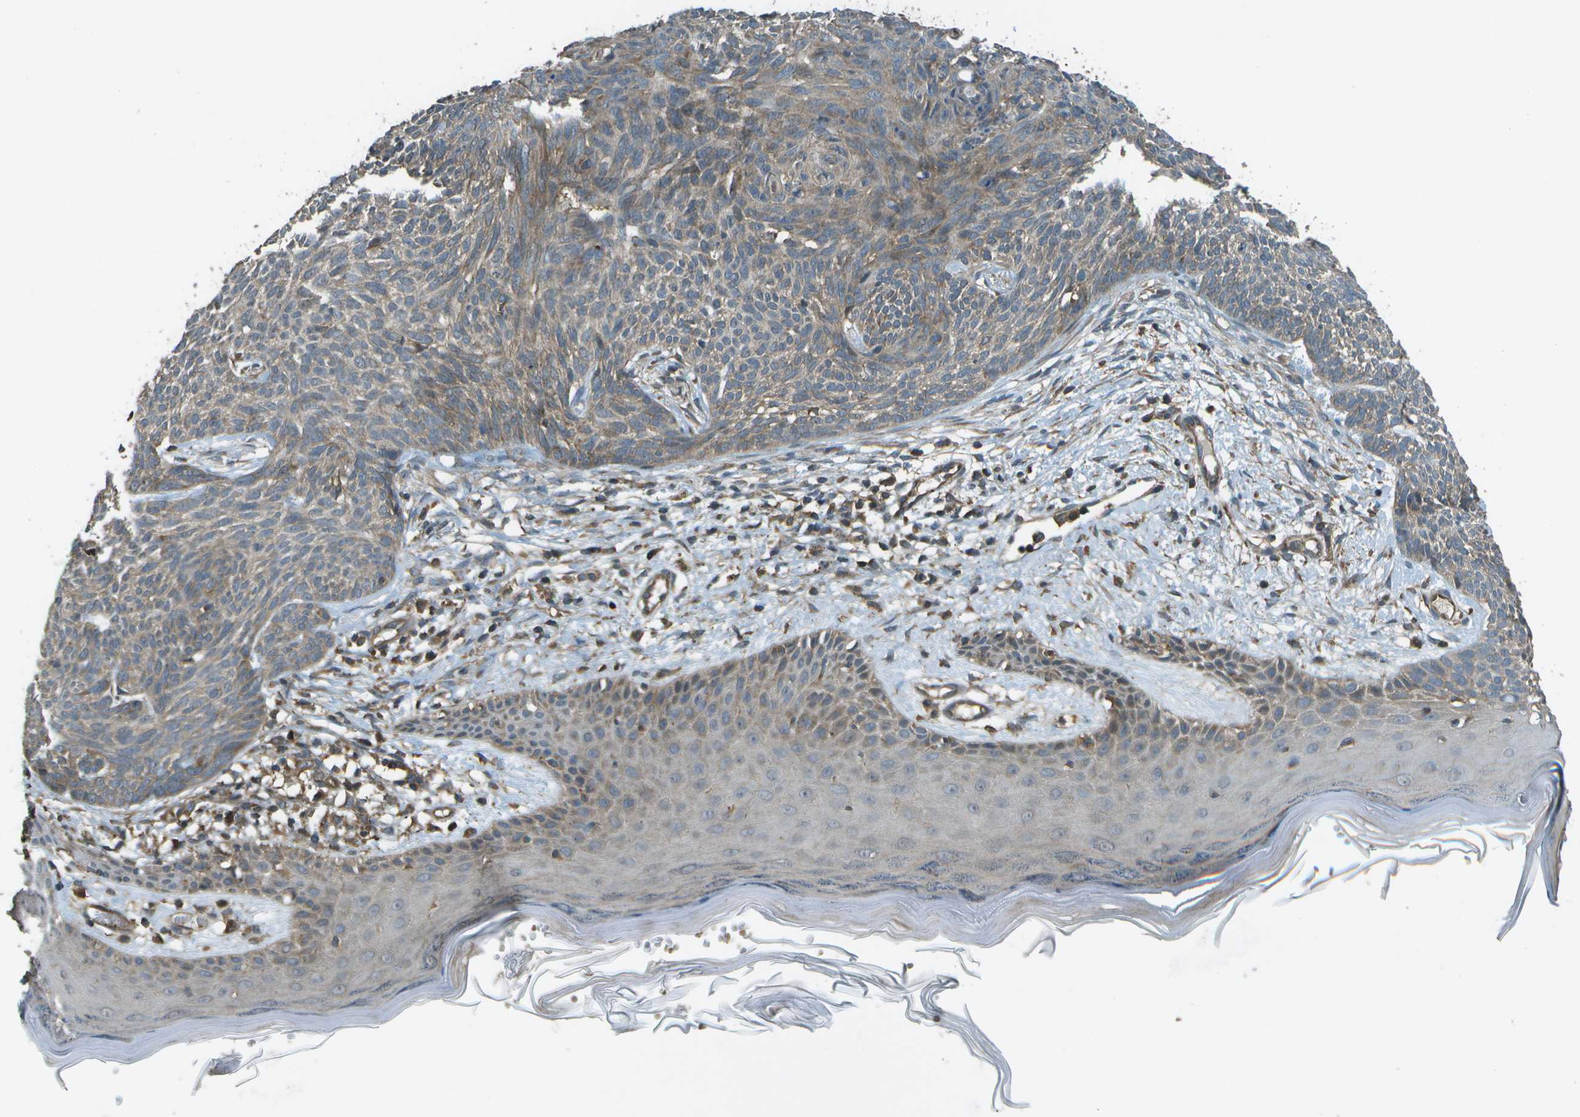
{"staining": {"intensity": "moderate", "quantity": "25%-75%", "location": "cytoplasmic/membranous"}, "tissue": "skin cancer", "cell_type": "Tumor cells", "image_type": "cancer", "snomed": [{"axis": "morphology", "description": "Basal cell carcinoma"}, {"axis": "topography", "description": "Skin"}], "caption": "Skin basal cell carcinoma stained with a brown dye exhibits moderate cytoplasmic/membranous positive expression in about 25%-75% of tumor cells.", "gene": "PLPBP", "patient": {"sex": "female", "age": 59}}